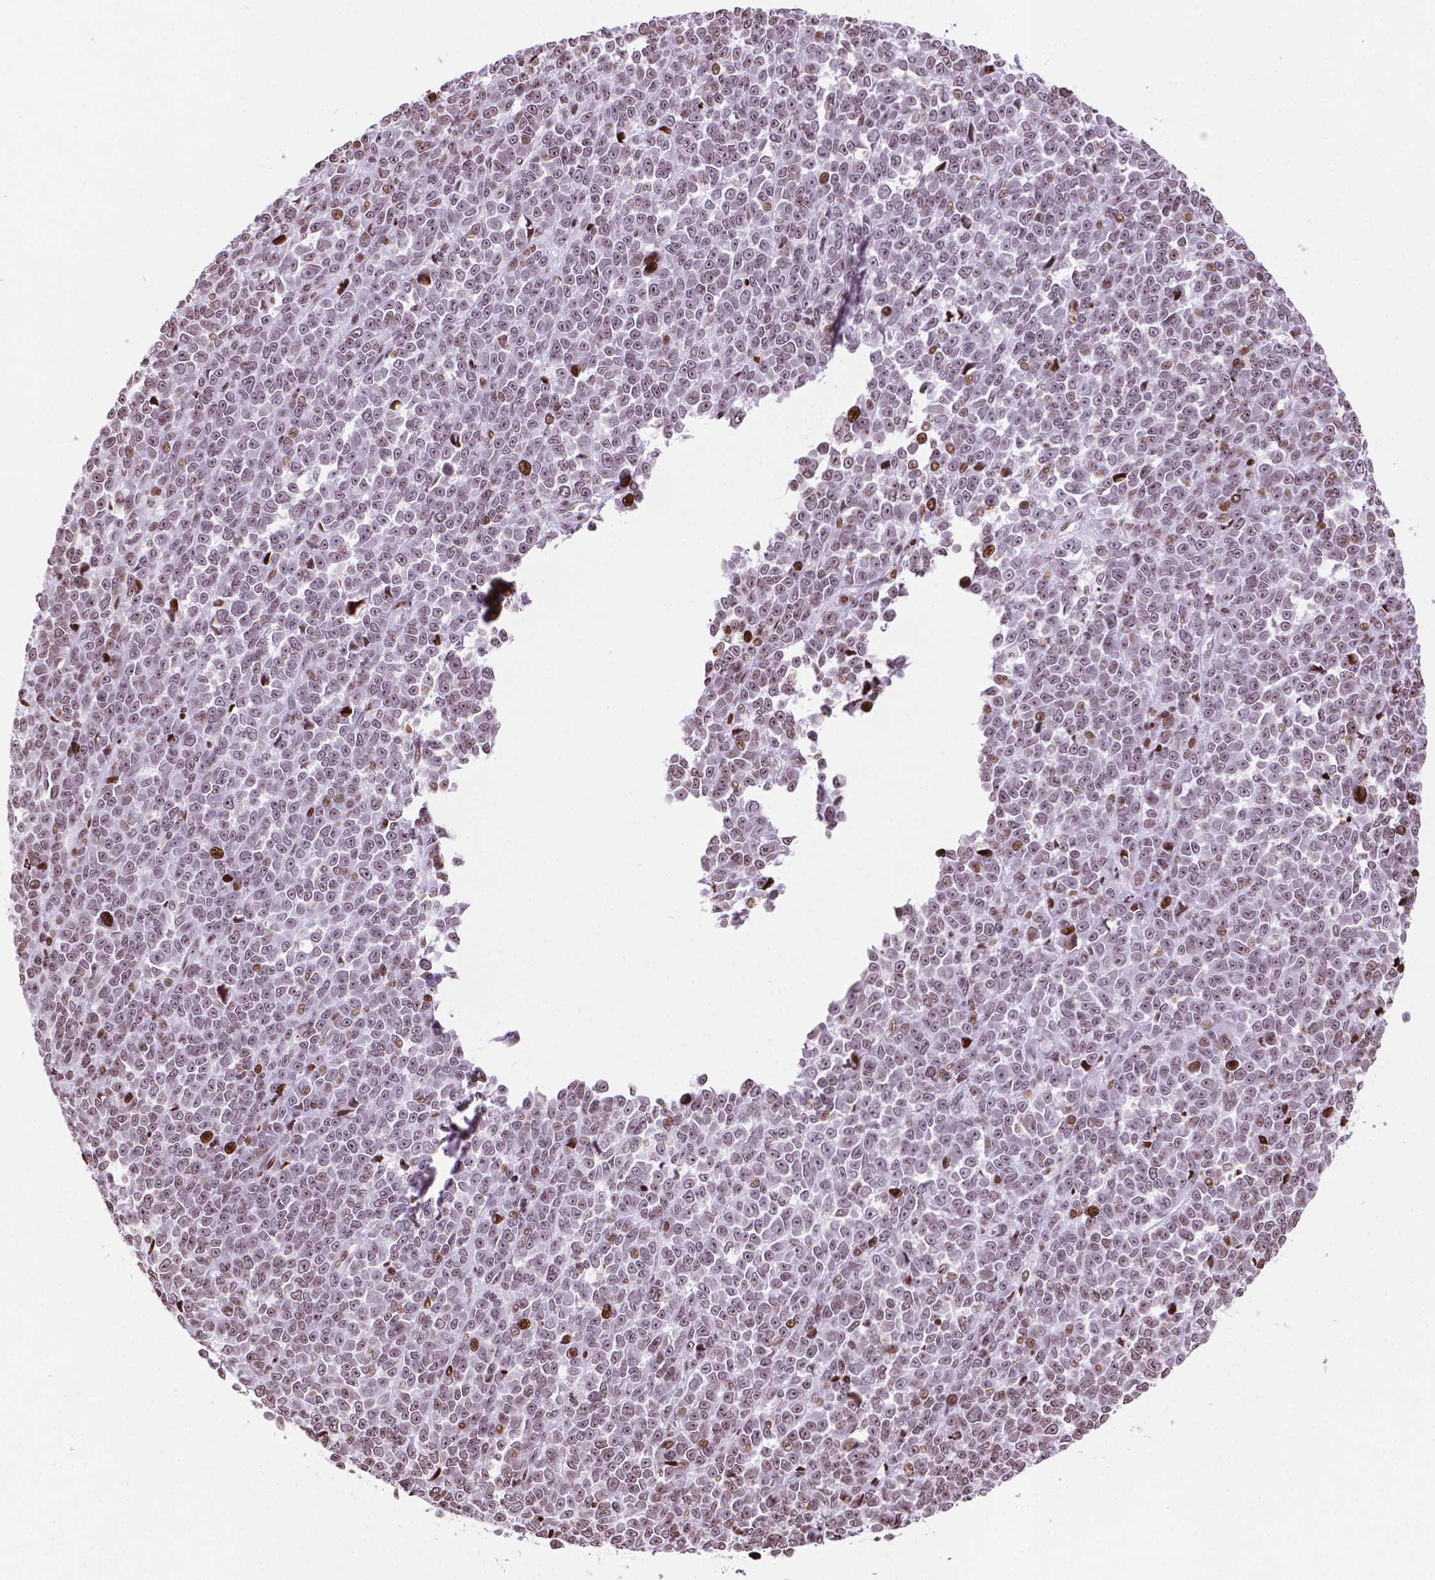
{"staining": {"intensity": "moderate", "quantity": "25%-75%", "location": "nuclear"}, "tissue": "melanoma", "cell_type": "Tumor cells", "image_type": "cancer", "snomed": [{"axis": "morphology", "description": "Malignant melanoma, NOS"}, {"axis": "topography", "description": "Skin"}], "caption": "About 25%-75% of tumor cells in human melanoma exhibit moderate nuclear protein positivity as visualized by brown immunohistochemical staining.", "gene": "TMEM250", "patient": {"sex": "female", "age": 95}}